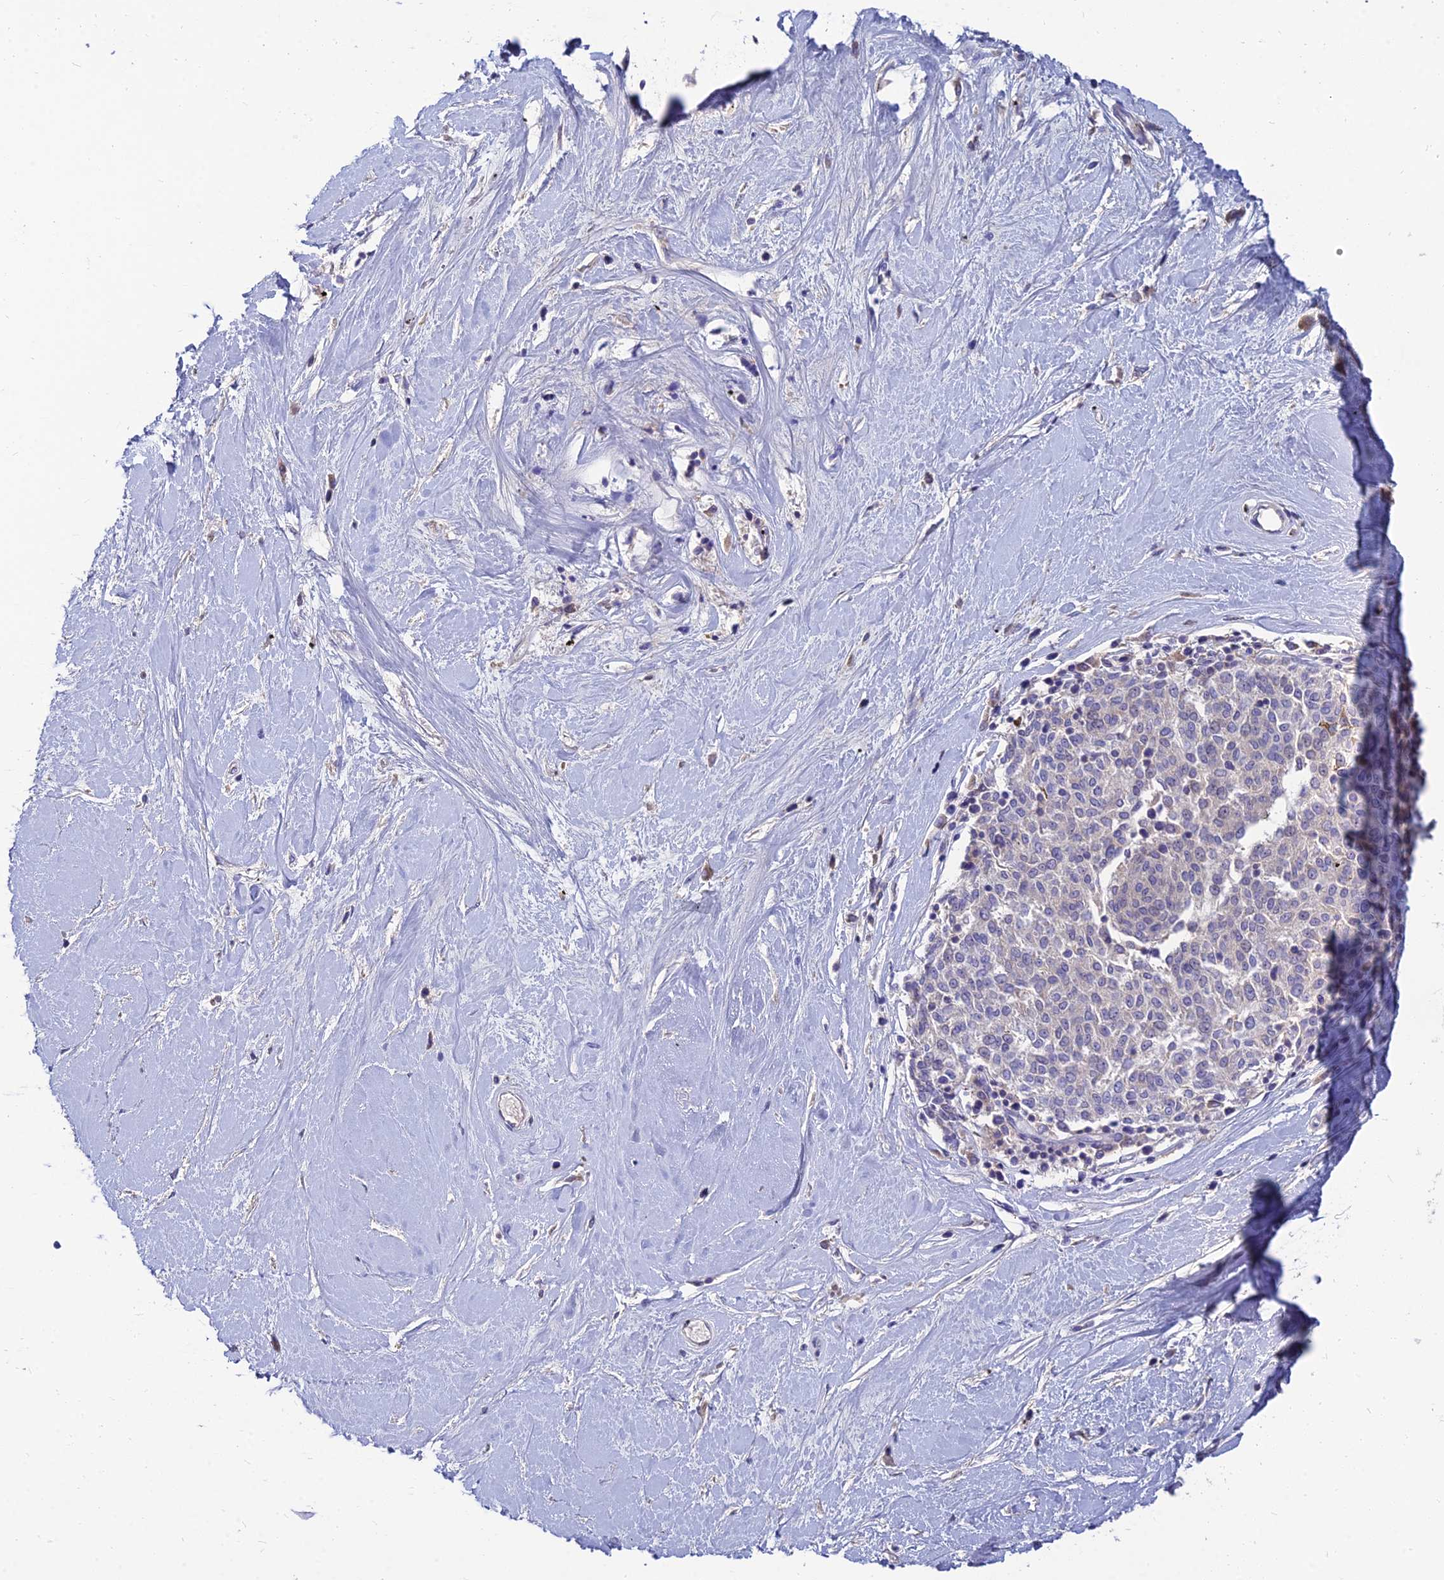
{"staining": {"intensity": "negative", "quantity": "none", "location": "none"}, "tissue": "melanoma", "cell_type": "Tumor cells", "image_type": "cancer", "snomed": [{"axis": "morphology", "description": "Malignant melanoma, NOS"}, {"axis": "topography", "description": "Skin"}], "caption": "IHC histopathology image of neoplastic tissue: human malignant melanoma stained with DAB exhibits no significant protein positivity in tumor cells. (Brightfield microscopy of DAB IHC at high magnification).", "gene": "GOLGA6D", "patient": {"sex": "female", "age": 72}}